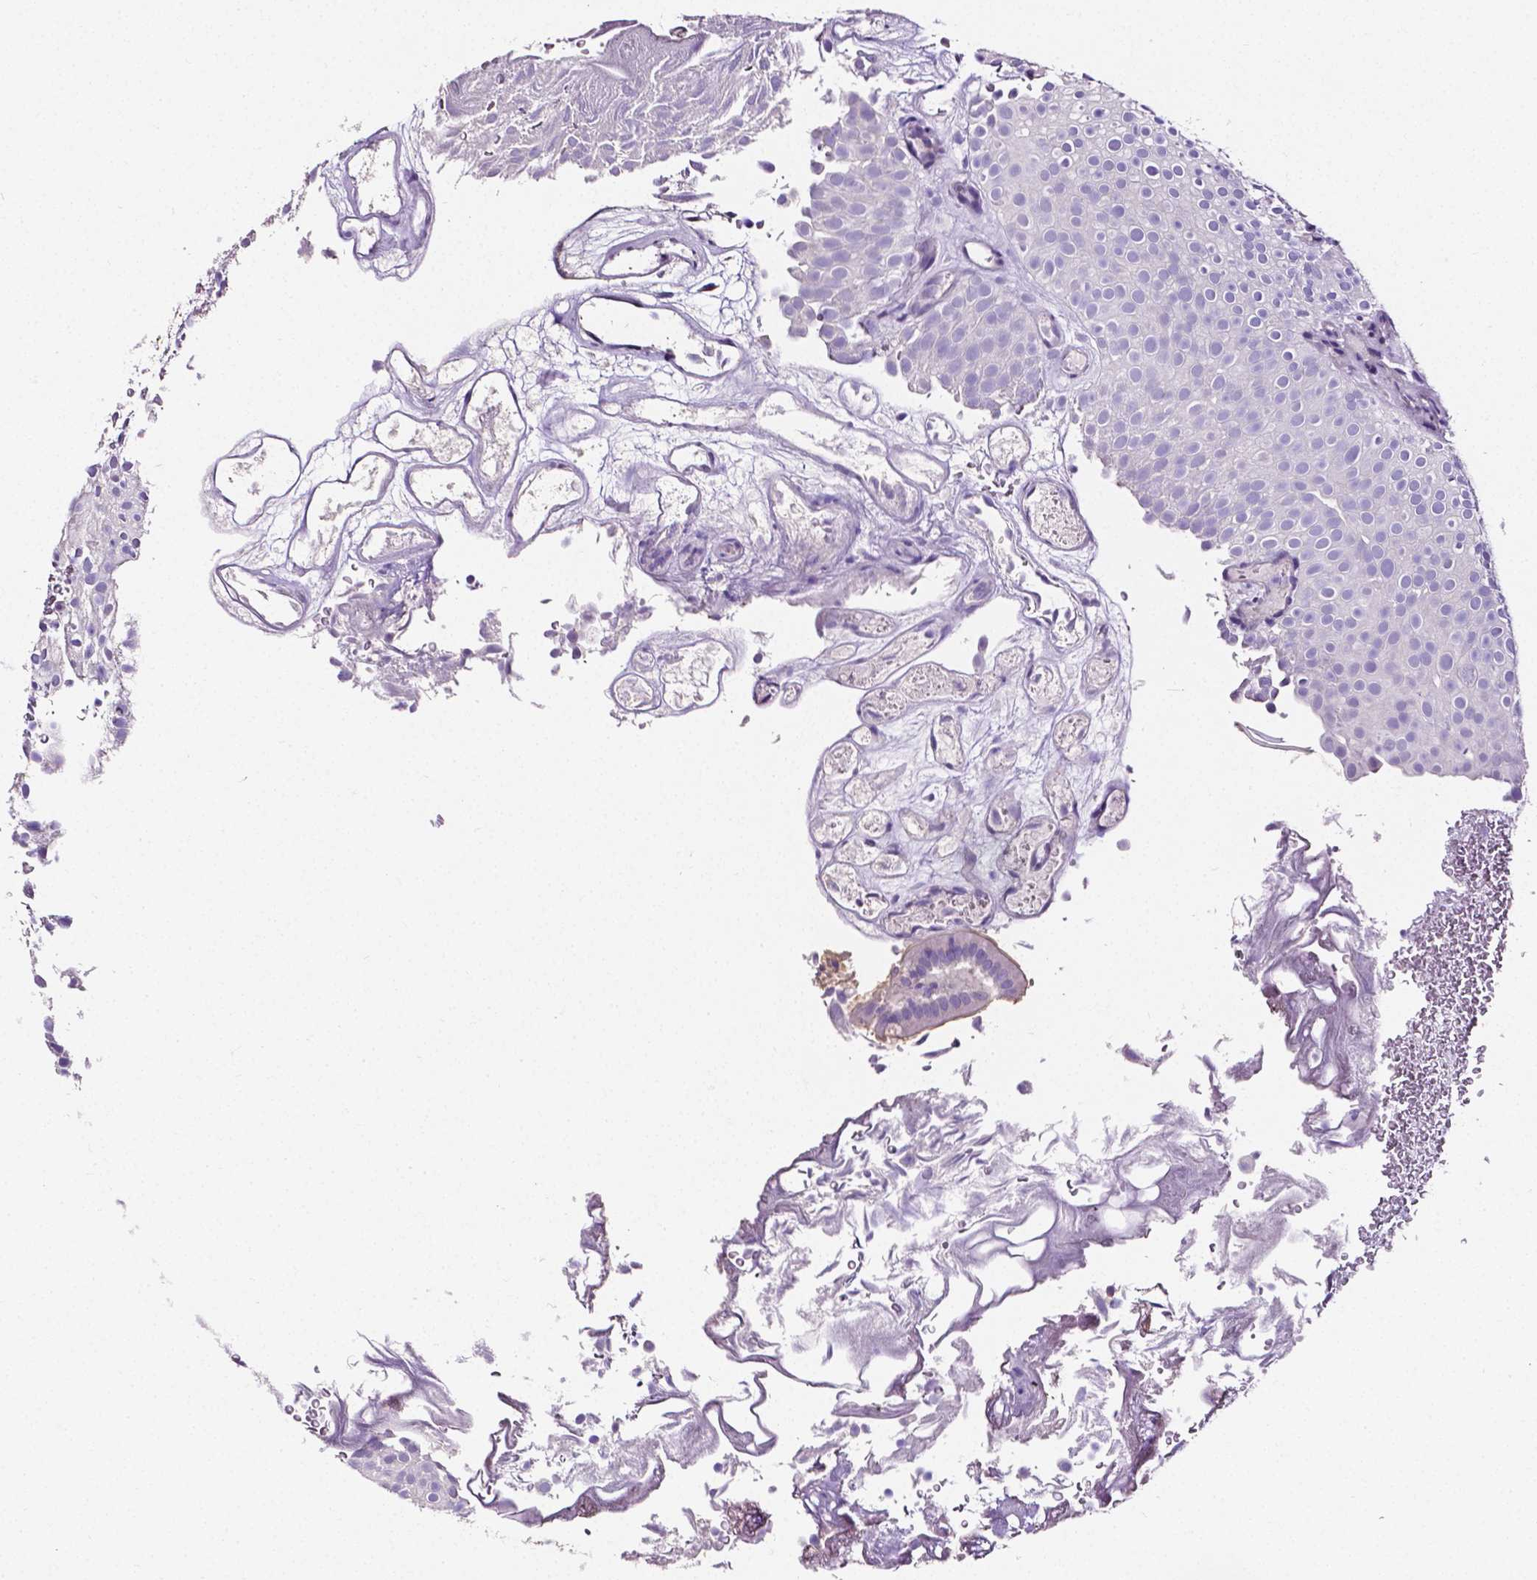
{"staining": {"intensity": "negative", "quantity": "none", "location": "none"}, "tissue": "urothelial cancer", "cell_type": "Tumor cells", "image_type": "cancer", "snomed": [{"axis": "morphology", "description": "Urothelial carcinoma, Low grade"}, {"axis": "topography", "description": "Urinary bladder"}], "caption": "There is no significant staining in tumor cells of urothelial cancer.", "gene": "SLC22A2", "patient": {"sex": "male", "age": 78}}